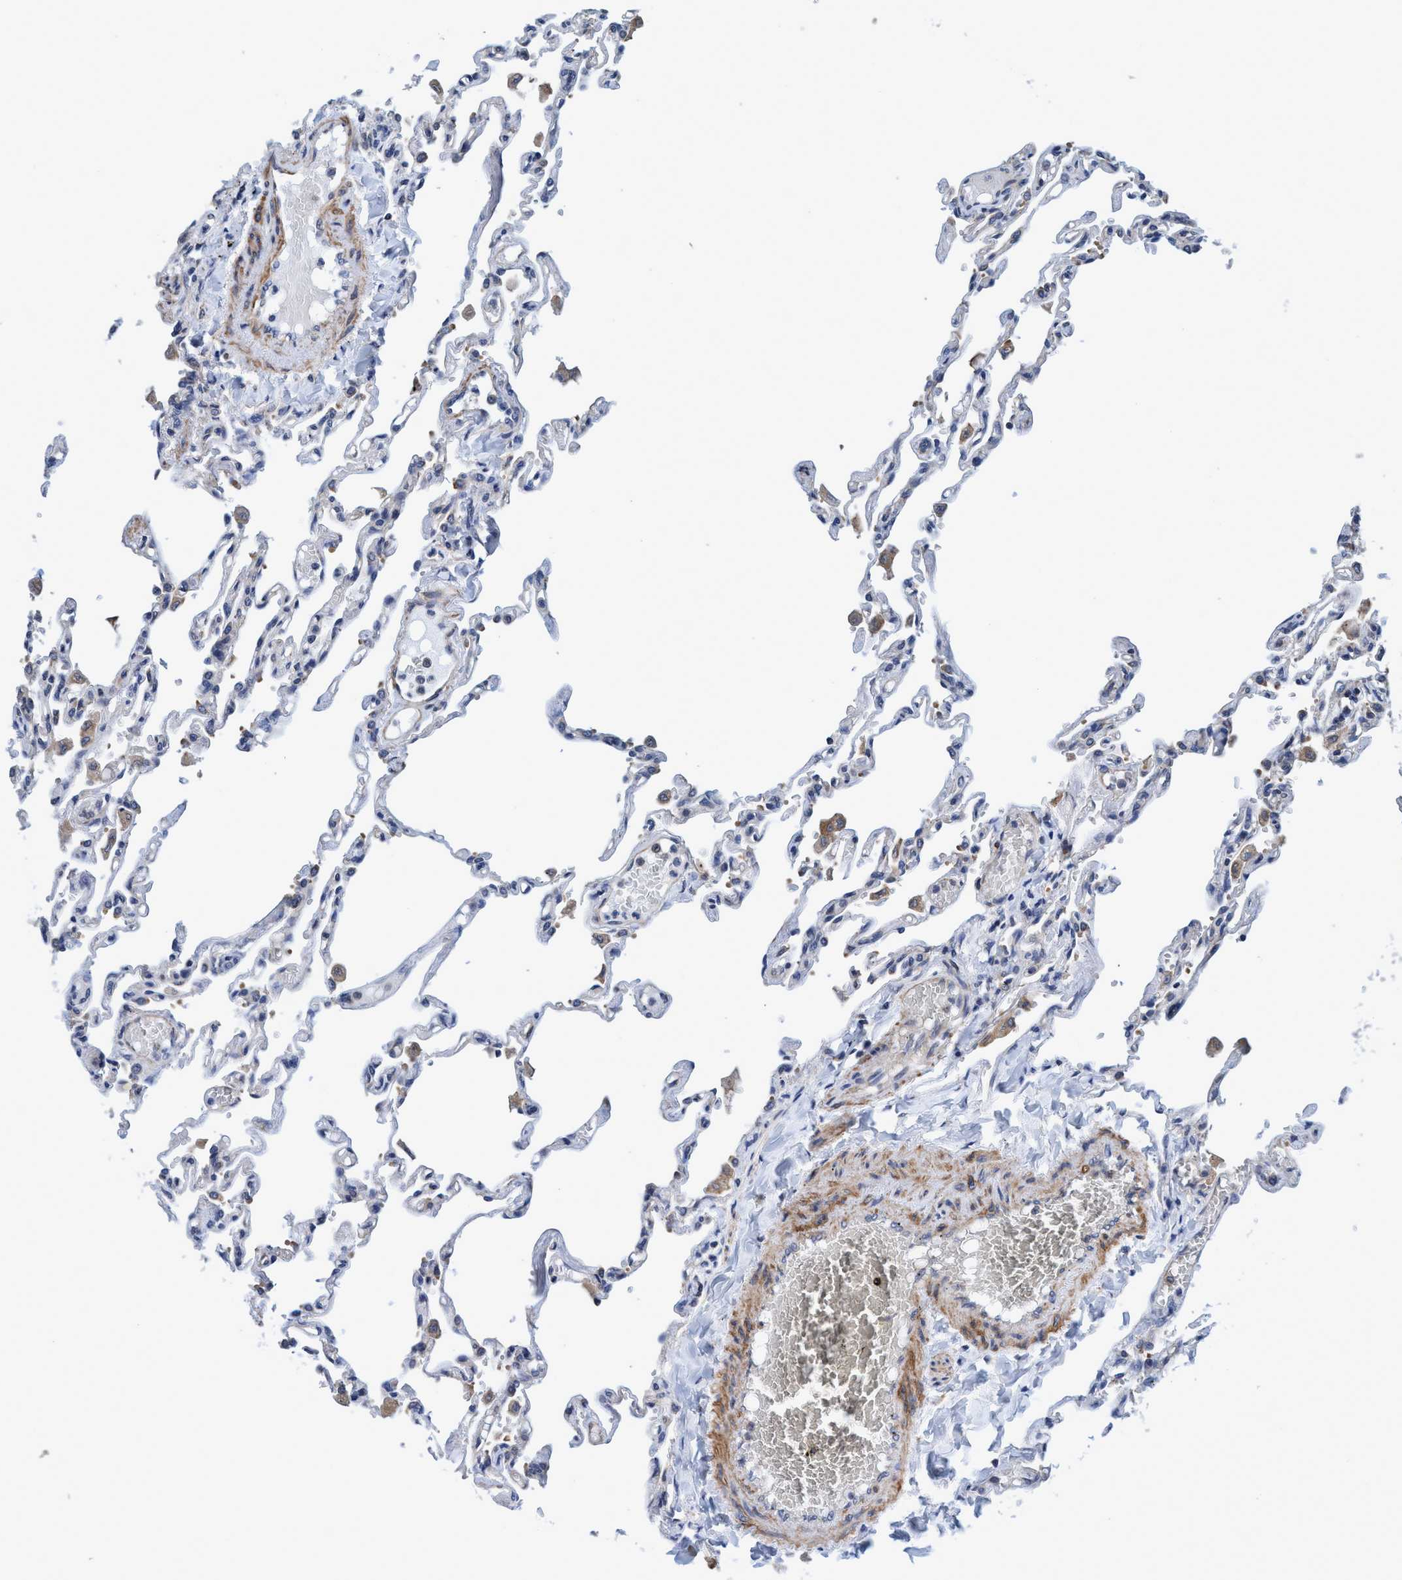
{"staining": {"intensity": "moderate", "quantity": "<25%", "location": "cytoplasmic/membranous"}, "tissue": "lung", "cell_type": "Alveolar cells", "image_type": "normal", "snomed": [{"axis": "morphology", "description": "Normal tissue, NOS"}, {"axis": "topography", "description": "Lung"}], "caption": "This photomicrograph exhibits immunohistochemistry (IHC) staining of benign lung, with low moderate cytoplasmic/membranous staining in approximately <25% of alveolar cells.", "gene": "CALCOCO2", "patient": {"sex": "male", "age": 21}}